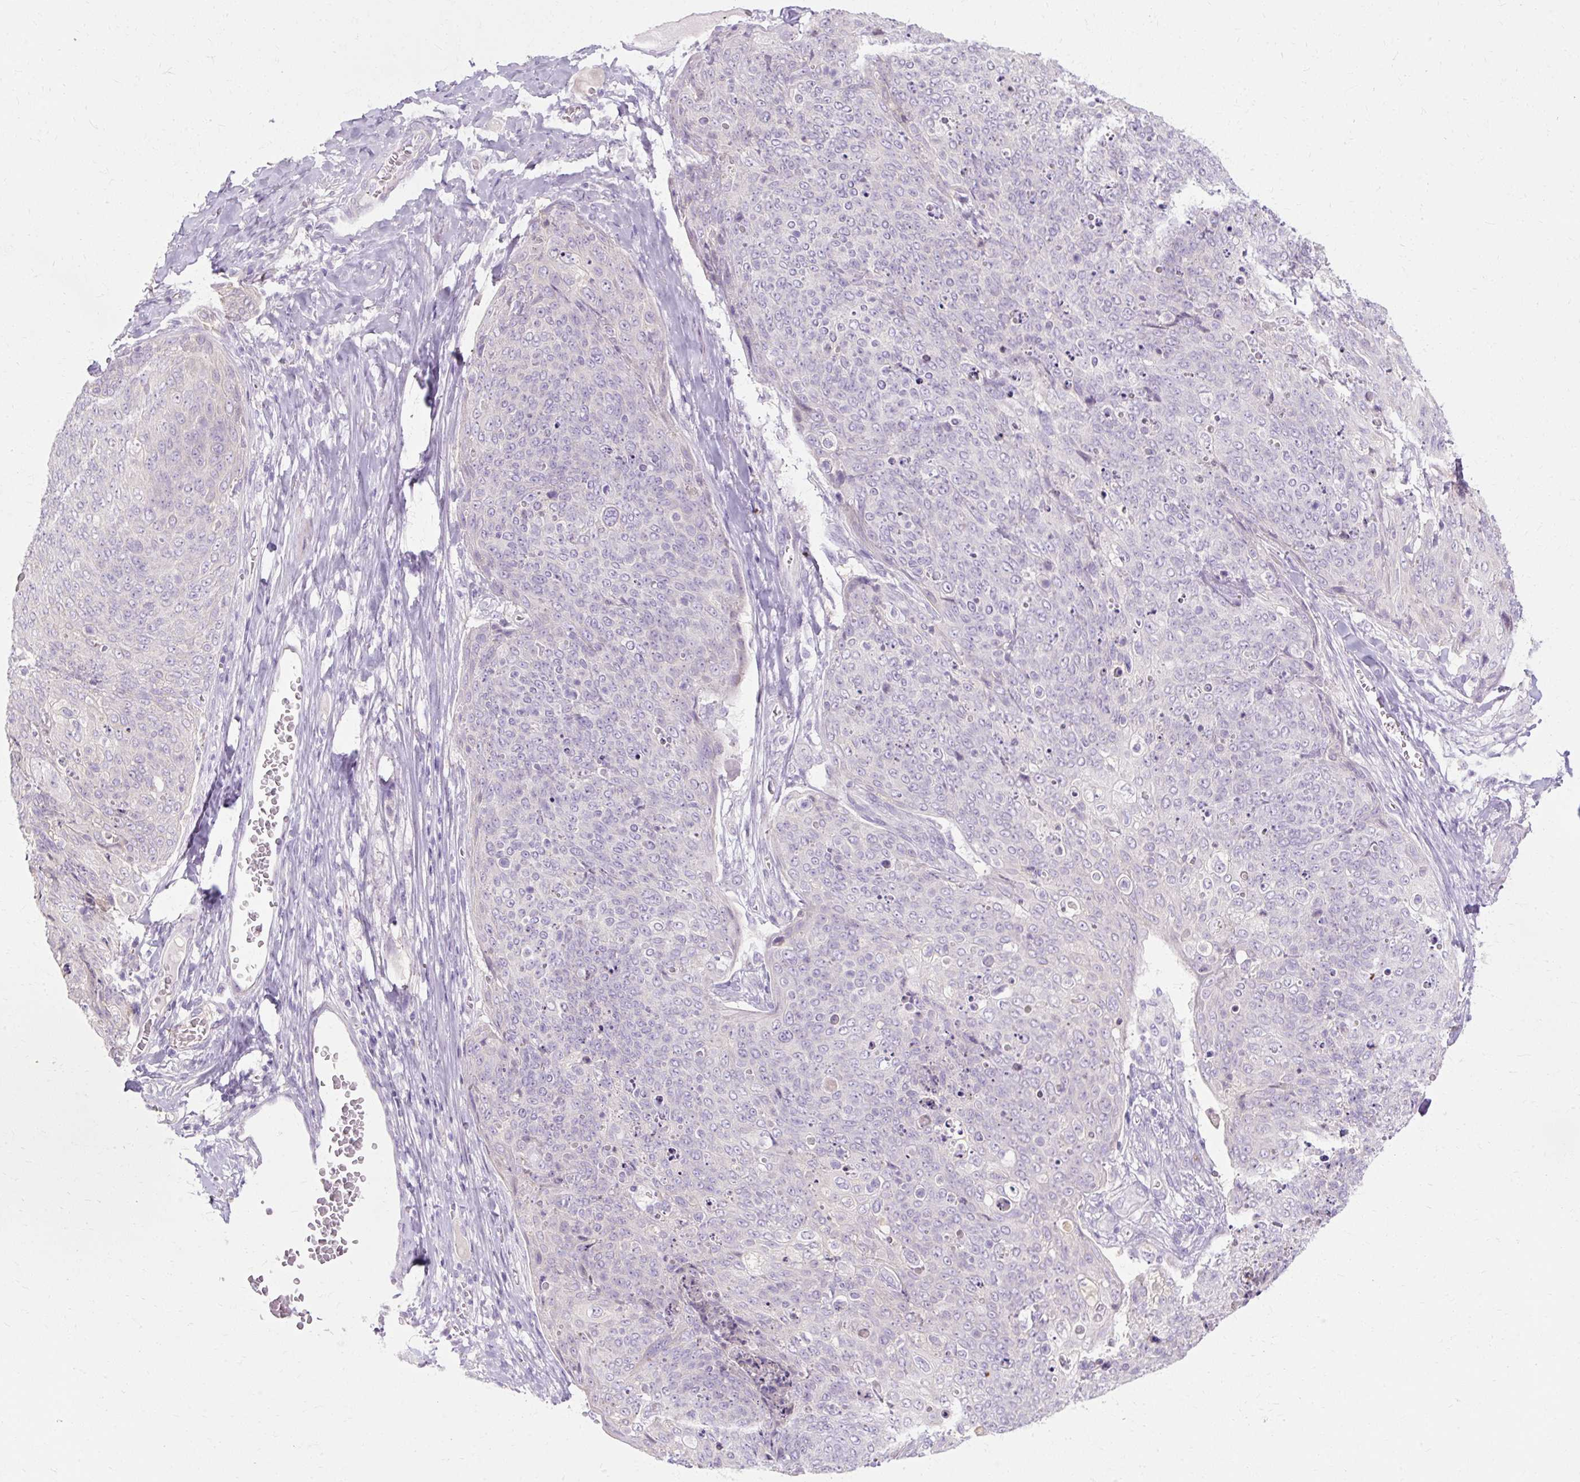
{"staining": {"intensity": "negative", "quantity": "none", "location": "none"}, "tissue": "skin cancer", "cell_type": "Tumor cells", "image_type": "cancer", "snomed": [{"axis": "morphology", "description": "Squamous cell carcinoma, NOS"}, {"axis": "topography", "description": "Skin"}, {"axis": "topography", "description": "Vulva"}], "caption": "The histopathology image demonstrates no significant staining in tumor cells of skin cancer (squamous cell carcinoma).", "gene": "HSD11B1", "patient": {"sex": "female", "age": 85}}